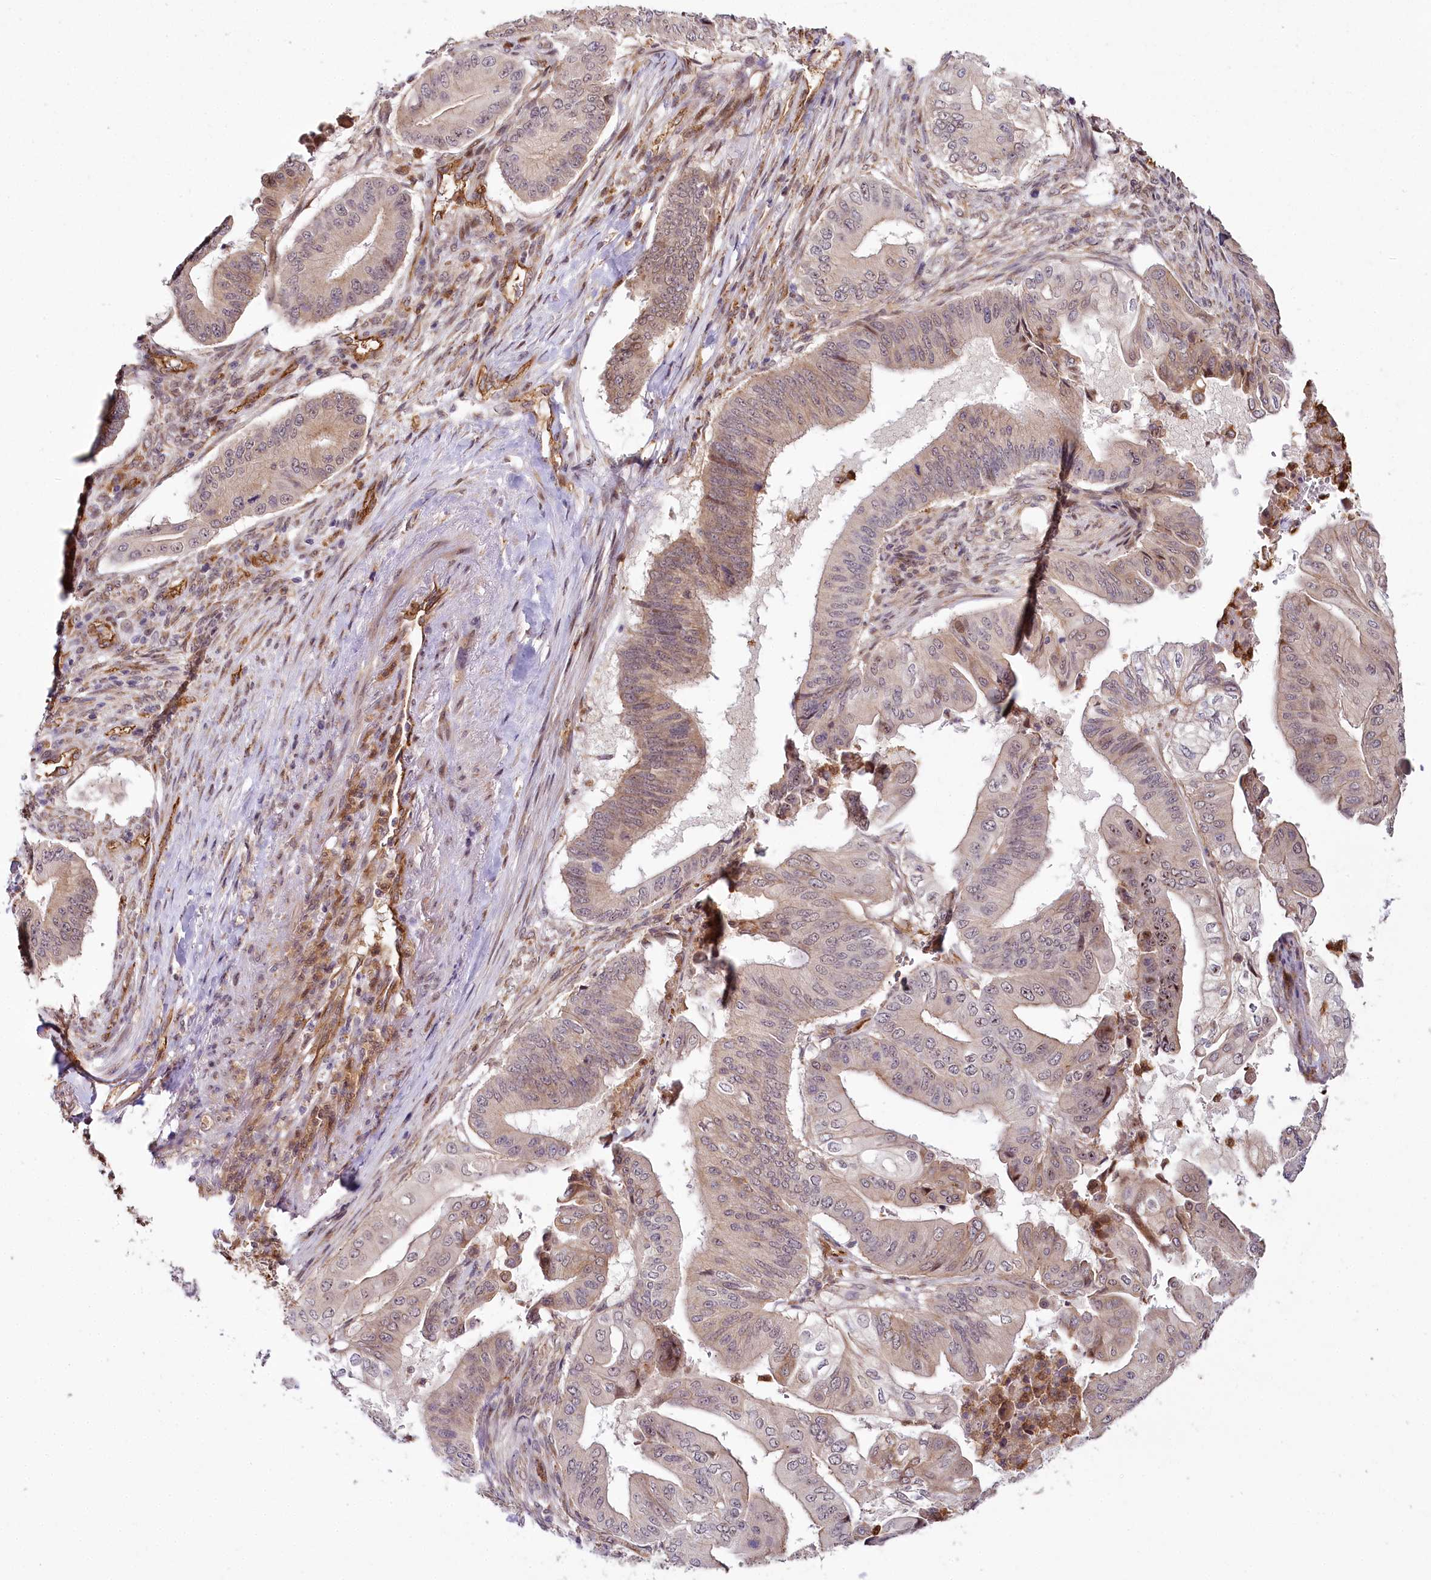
{"staining": {"intensity": "weak", "quantity": "25%-75%", "location": "cytoplasmic/membranous,nuclear"}, "tissue": "pancreatic cancer", "cell_type": "Tumor cells", "image_type": "cancer", "snomed": [{"axis": "morphology", "description": "Adenocarcinoma, NOS"}, {"axis": "topography", "description": "Pancreas"}], "caption": "This is an image of immunohistochemistry (IHC) staining of pancreatic cancer (adenocarcinoma), which shows weak positivity in the cytoplasmic/membranous and nuclear of tumor cells.", "gene": "ALKBH8", "patient": {"sex": "female", "age": 77}}